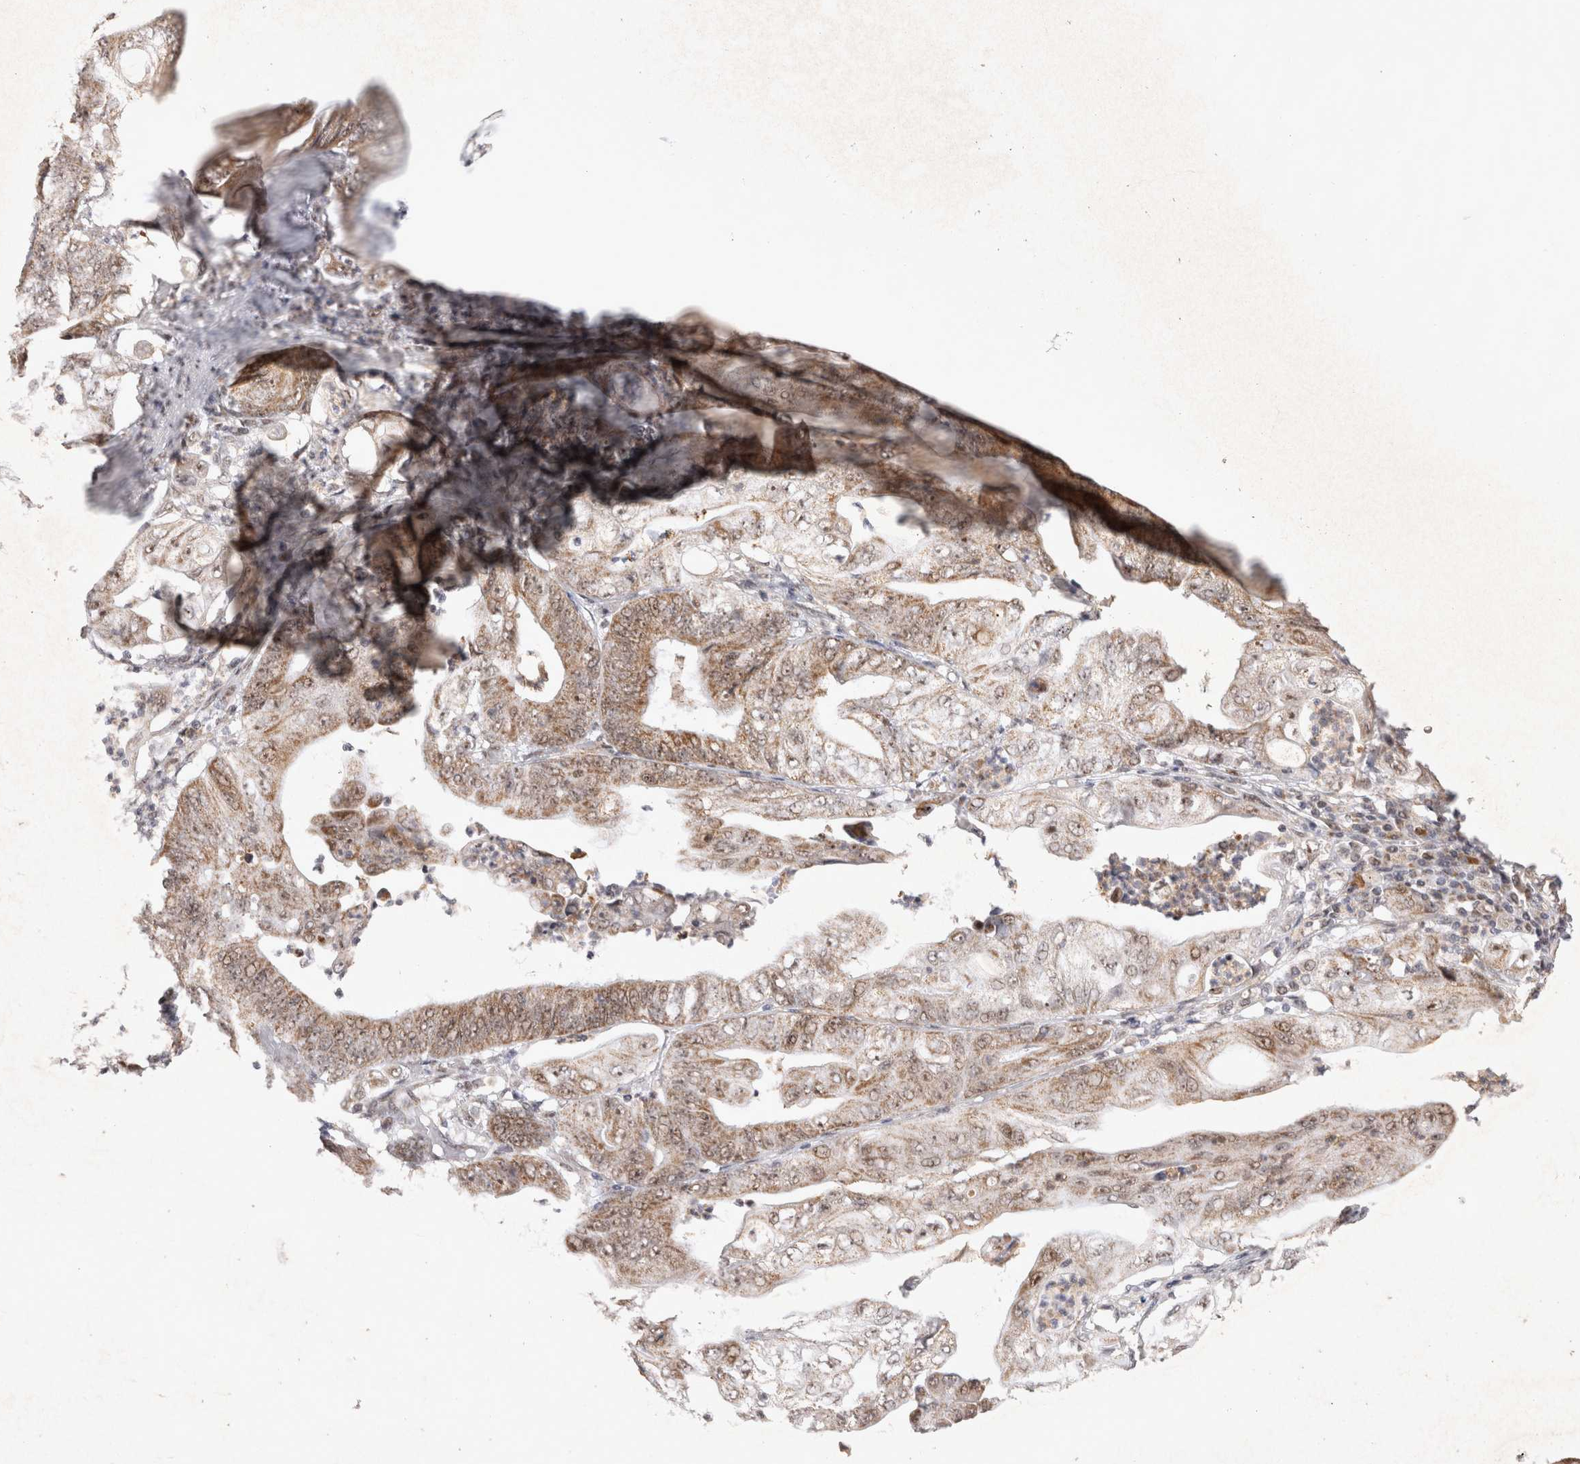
{"staining": {"intensity": "moderate", "quantity": ">75%", "location": "cytoplasmic/membranous,nuclear"}, "tissue": "stomach cancer", "cell_type": "Tumor cells", "image_type": "cancer", "snomed": [{"axis": "morphology", "description": "Adenocarcinoma, NOS"}, {"axis": "topography", "description": "Stomach"}], "caption": "Adenocarcinoma (stomach) tissue exhibits moderate cytoplasmic/membranous and nuclear staining in about >75% of tumor cells", "gene": "MRPL37", "patient": {"sex": "female", "age": 73}}